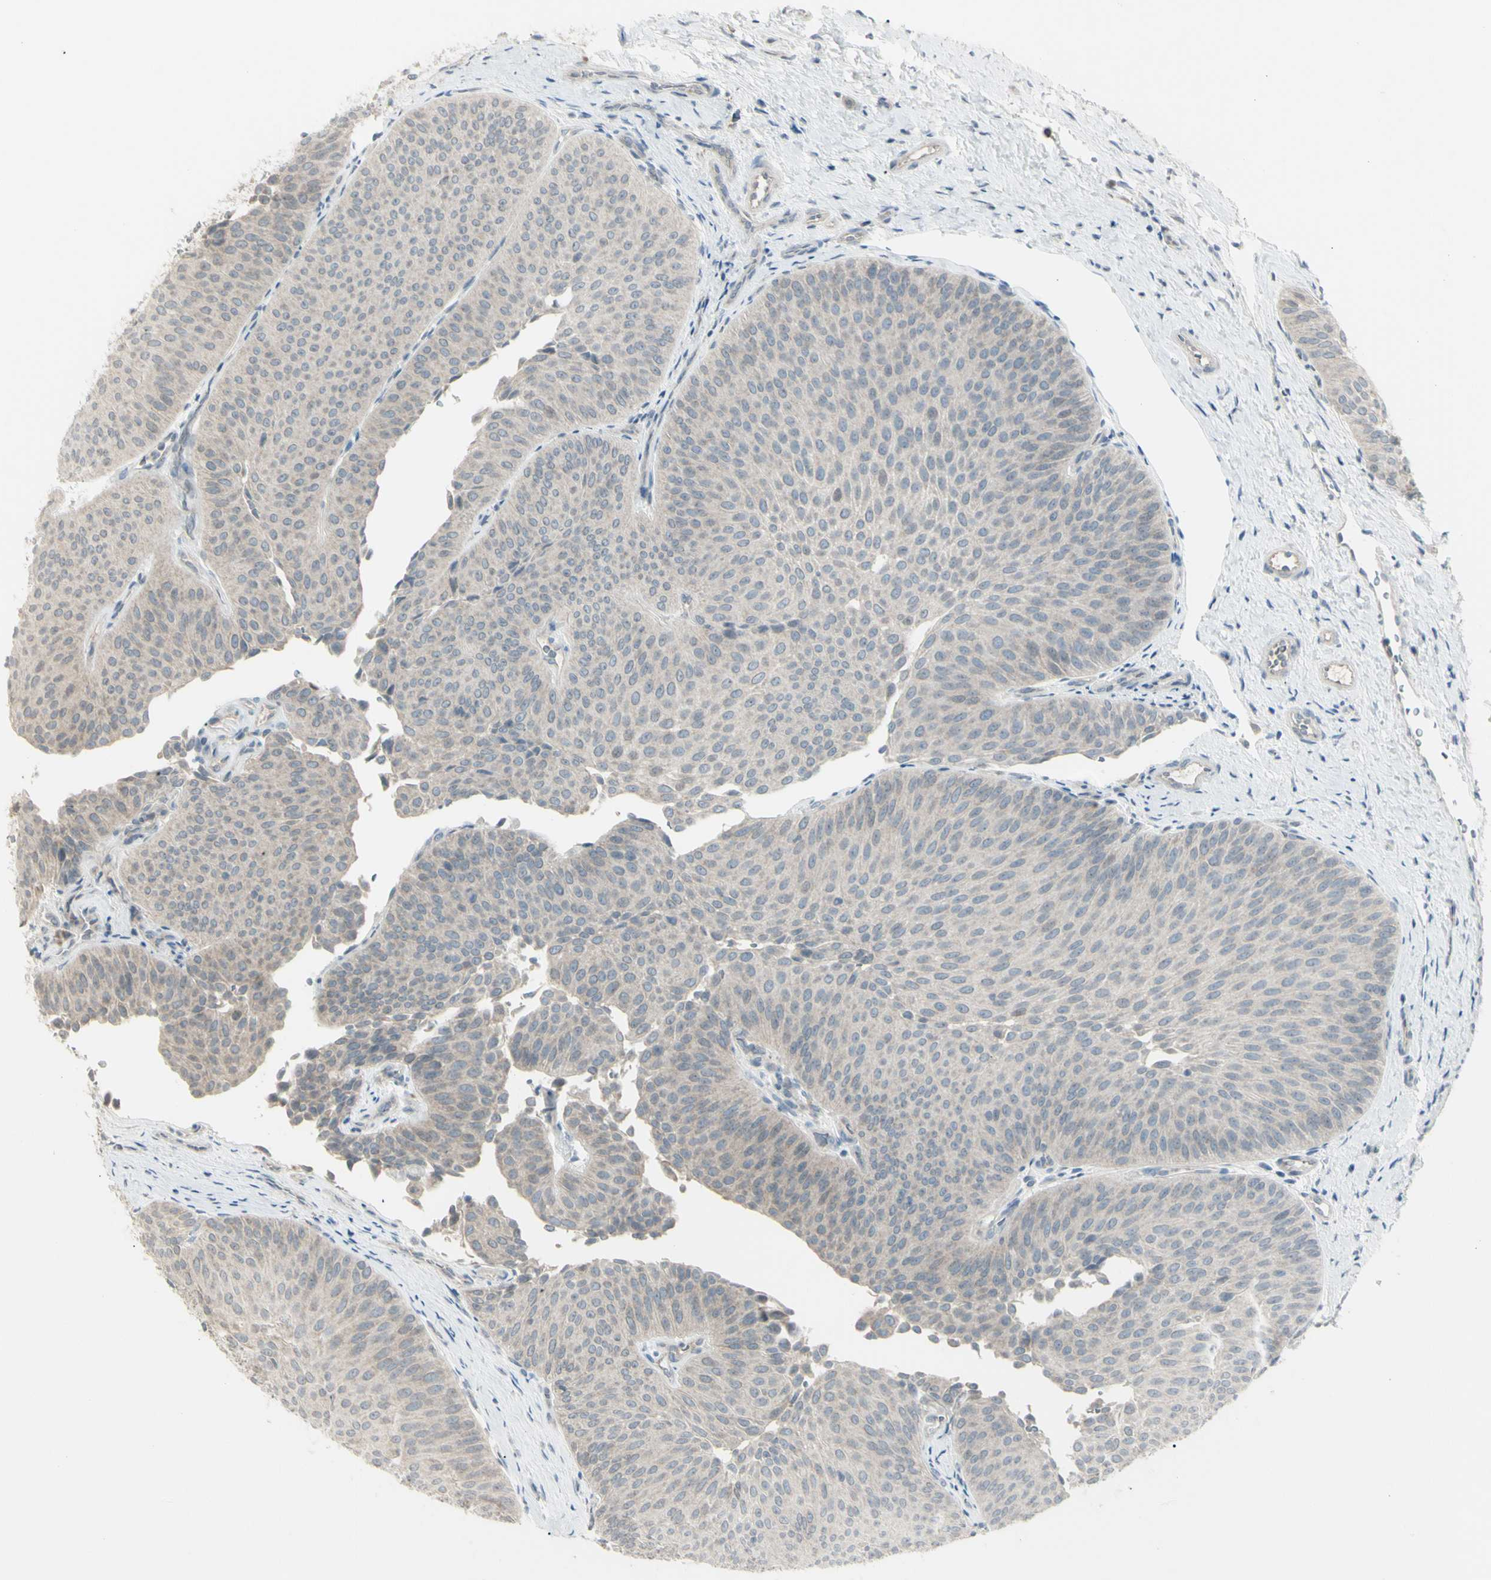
{"staining": {"intensity": "weak", "quantity": ">75%", "location": "cytoplasmic/membranous"}, "tissue": "urothelial cancer", "cell_type": "Tumor cells", "image_type": "cancer", "snomed": [{"axis": "morphology", "description": "Urothelial carcinoma, Low grade"}, {"axis": "topography", "description": "Urinary bladder"}], "caption": "This micrograph displays immunohistochemistry staining of urothelial cancer, with low weak cytoplasmic/membranous expression in approximately >75% of tumor cells.", "gene": "SH3GL2", "patient": {"sex": "female", "age": 60}}